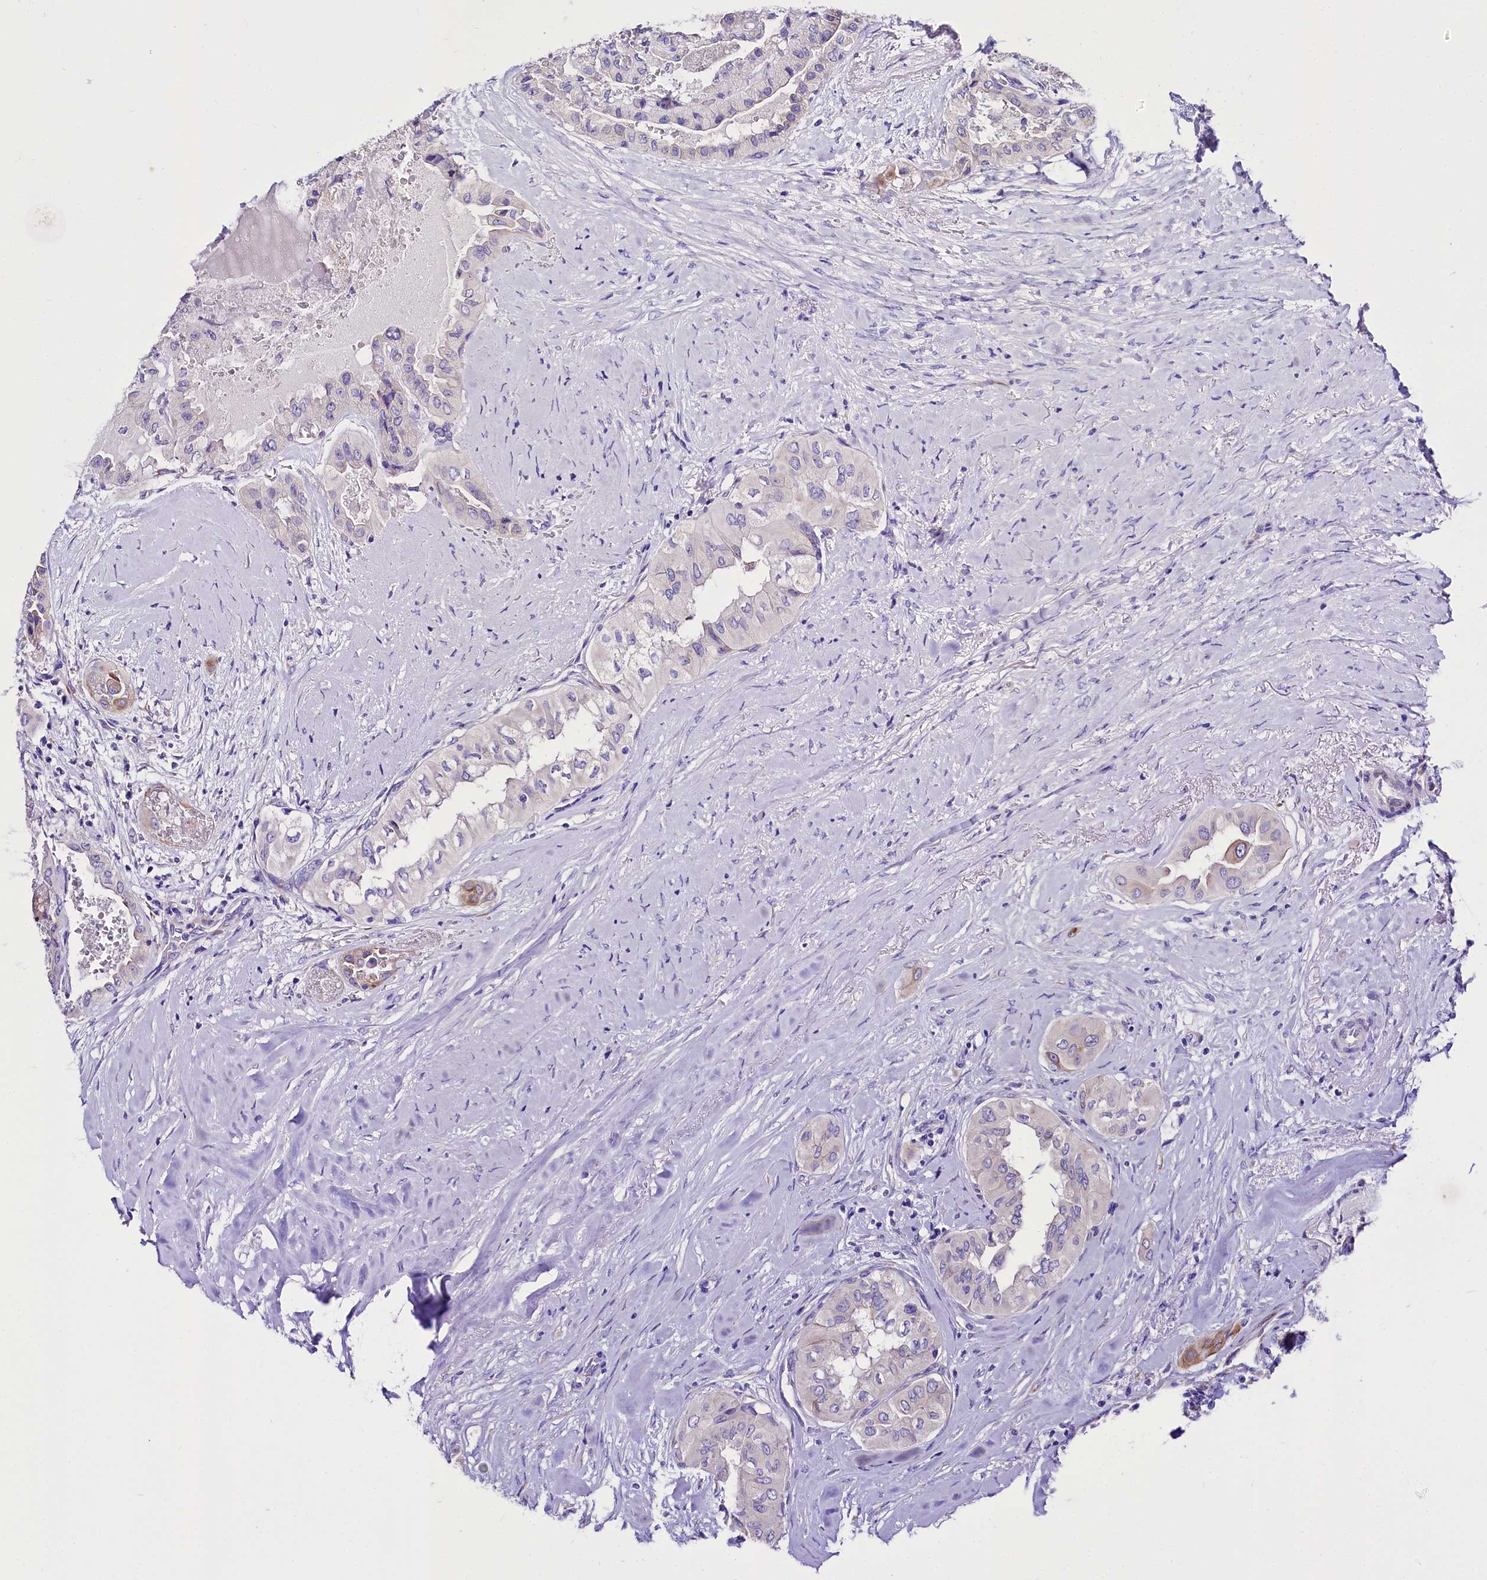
{"staining": {"intensity": "negative", "quantity": "none", "location": "none"}, "tissue": "thyroid cancer", "cell_type": "Tumor cells", "image_type": "cancer", "snomed": [{"axis": "morphology", "description": "Papillary adenocarcinoma, NOS"}, {"axis": "topography", "description": "Thyroid gland"}], "caption": "Protein analysis of papillary adenocarcinoma (thyroid) demonstrates no significant positivity in tumor cells. (DAB immunohistochemistry with hematoxylin counter stain).", "gene": "A2ML1", "patient": {"sex": "female", "age": 59}}